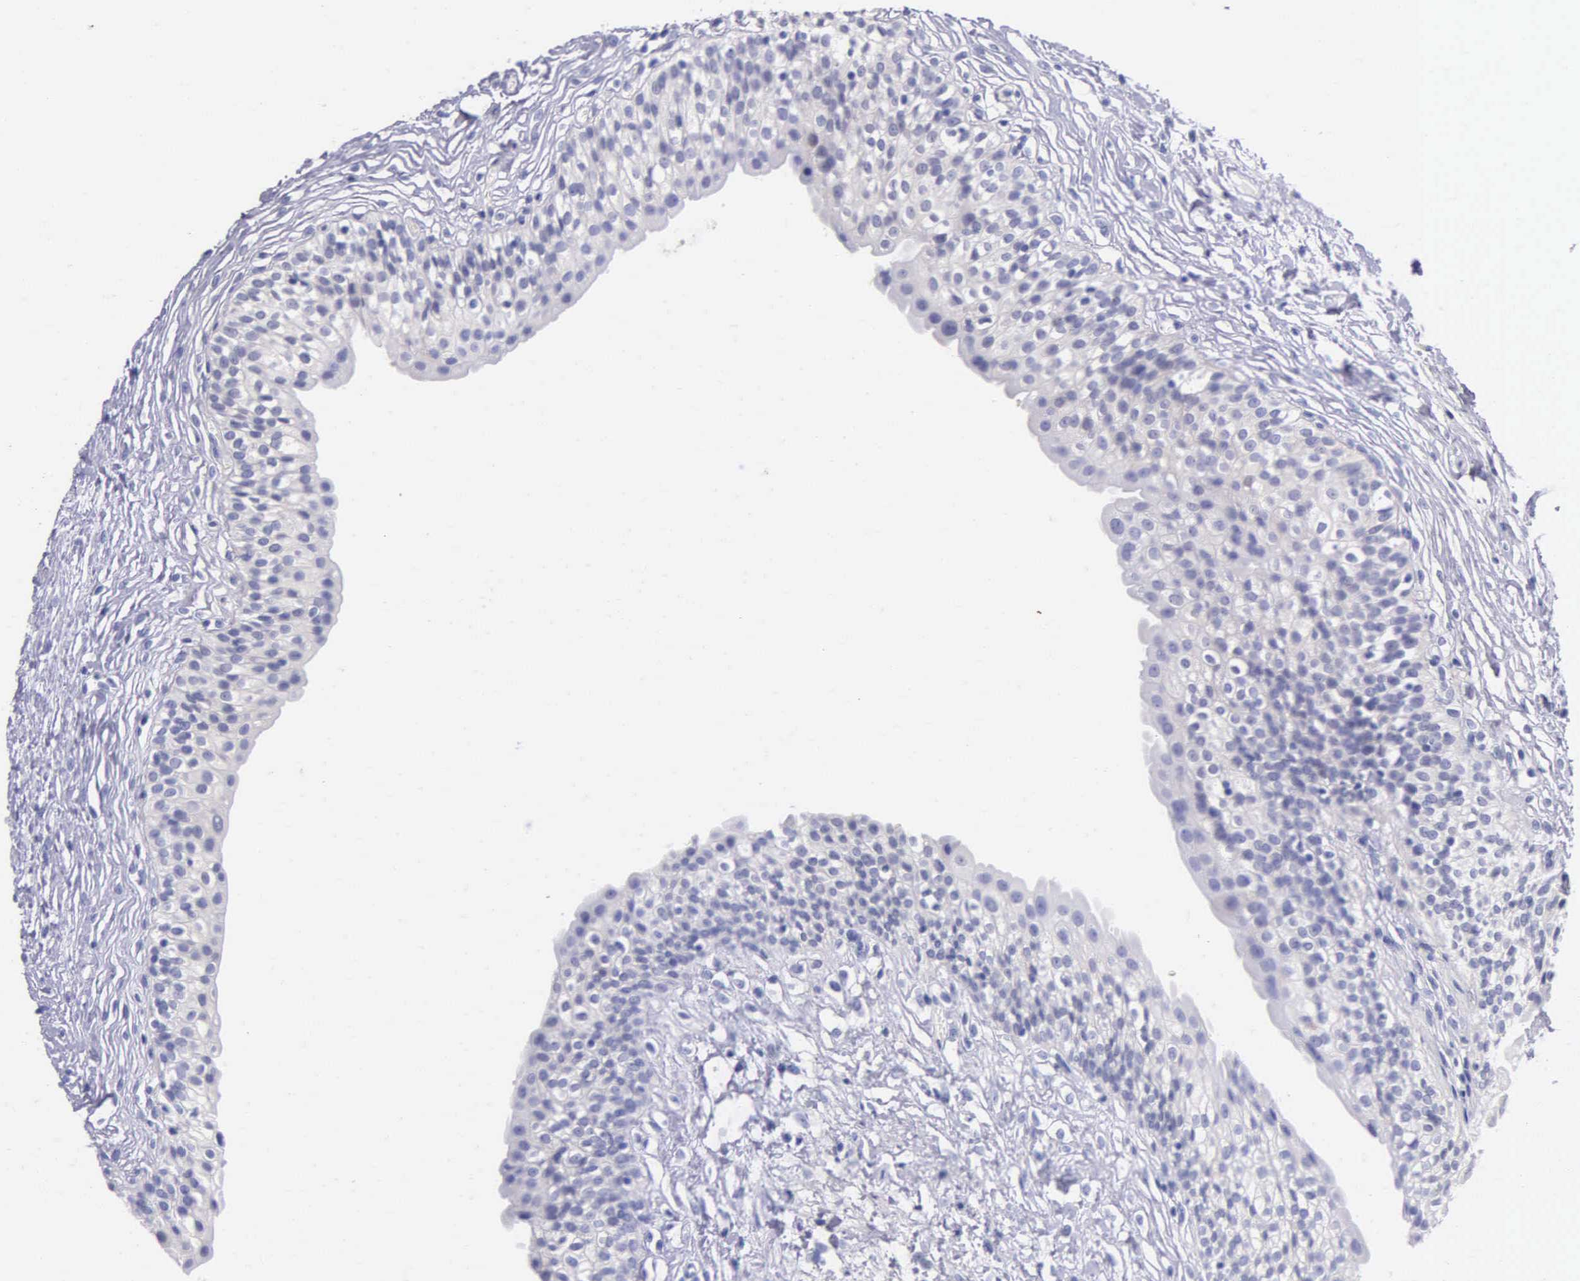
{"staining": {"intensity": "negative", "quantity": "none", "location": "none"}, "tissue": "urinary bladder", "cell_type": "Urothelial cells", "image_type": "normal", "snomed": [{"axis": "morphology", "description": "Adenocarcinoma, NOS"}, {"axis": "topography", "description": "Urinary bladder"}], "caption": "Protein analysis of benign urinary bladder shows no significant expression in urothelial cells. (DAB (3,3'-diaminobenzidine) immunohistochemistry (IHC) visualized using brightfield microscopy, high magnification).", "gene": "GSTT2B", "patient": {"sex": "male", "age": 61}}